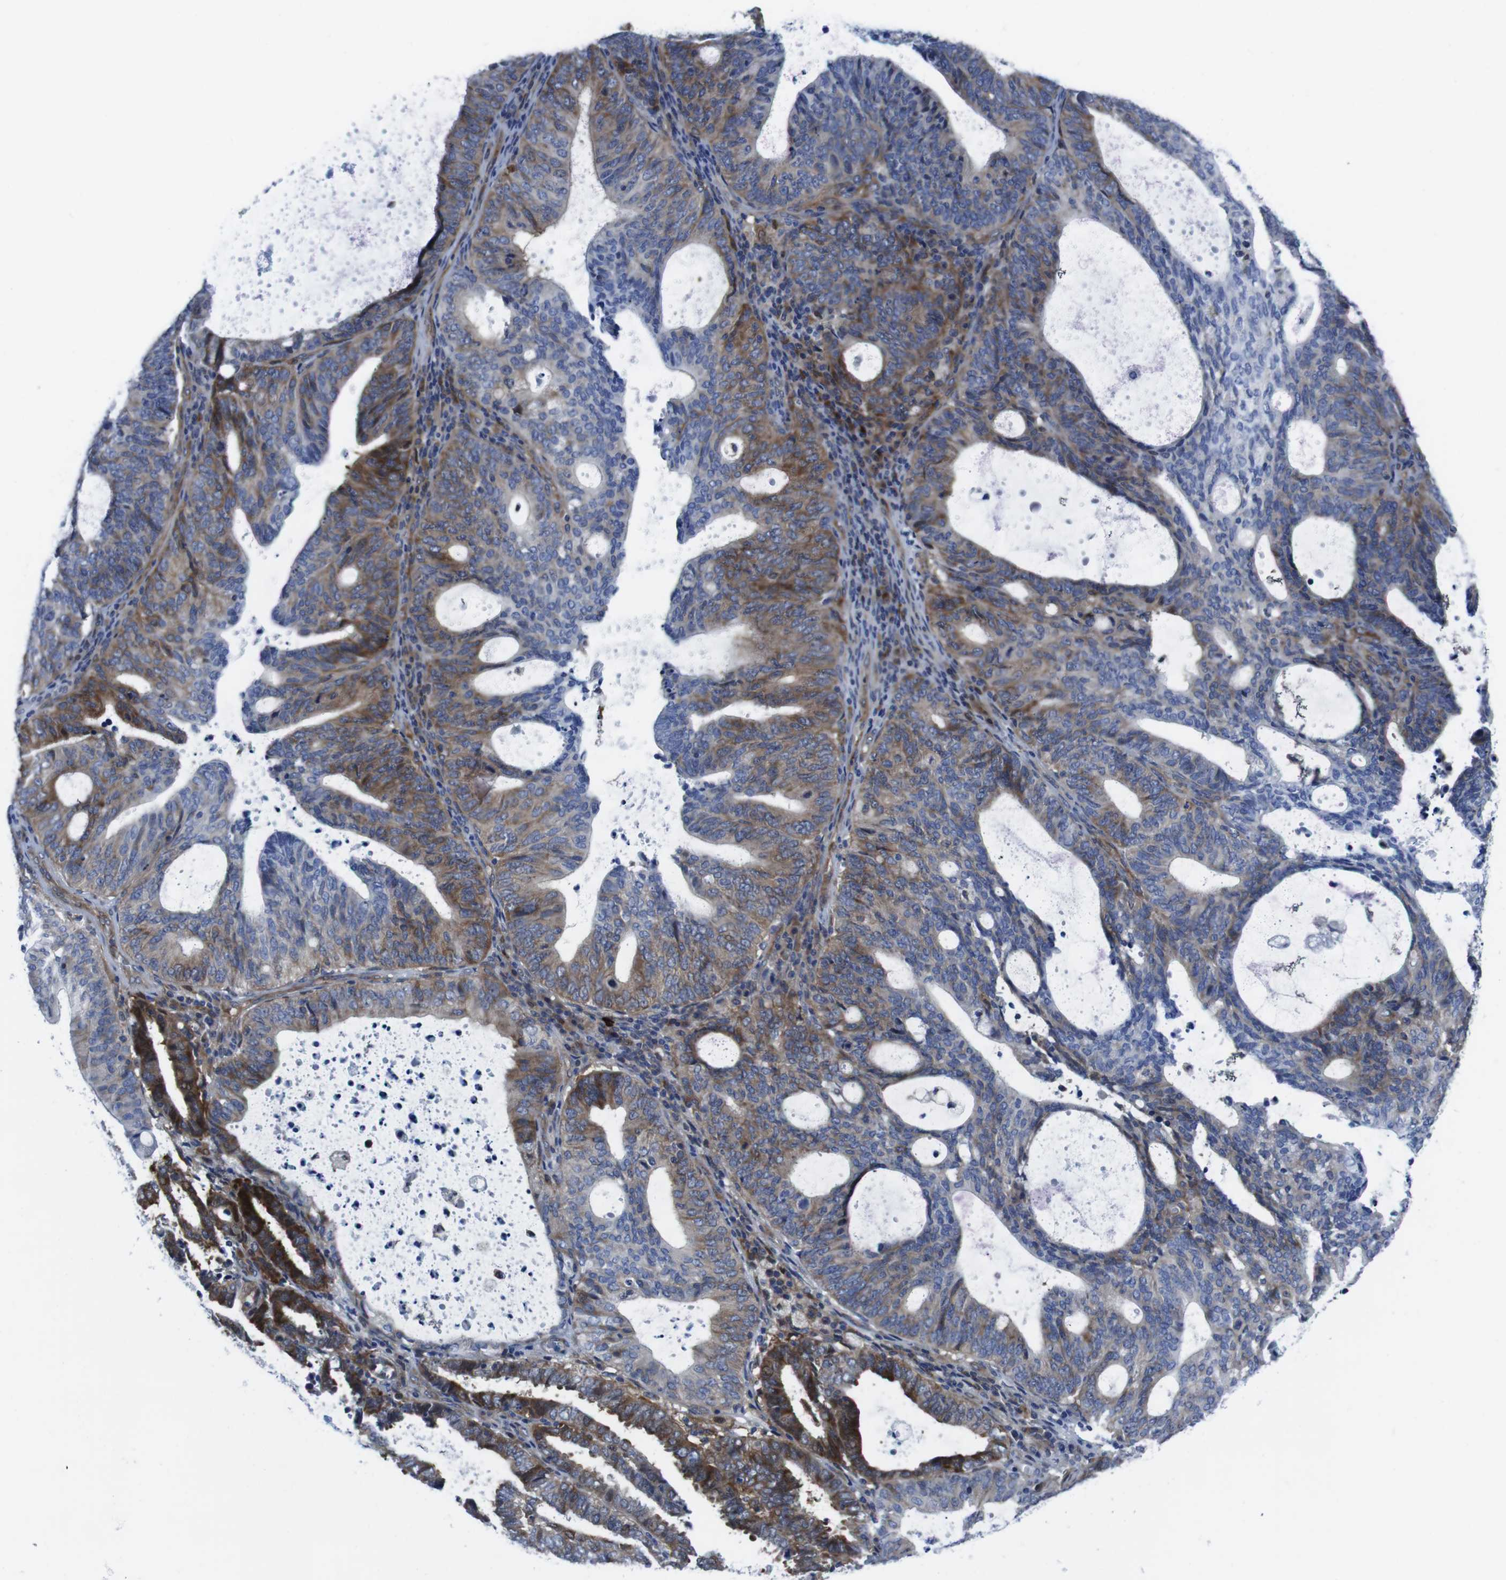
{"staining": {"intensity": "moderate", "quantity": ">75%", "location": "cytoplasmic/membranous"}, "tissue": "endometrial cancer", "cell_type": "Tumor cells", "image_type": "cancer", "snomed": [{"axis": "morphology", "description": "Adenocarcinoma, NOS"}, {"axis": "topography", "description": "Uterus"}], "caption": "Adenocarcinoma (endometrial) stained for a protein exhibits moderate cytoplasmic/membranous positivity in tumor cells.", "gene": "EIF4A1", "patient": {"sex": "female", "age": 83}}